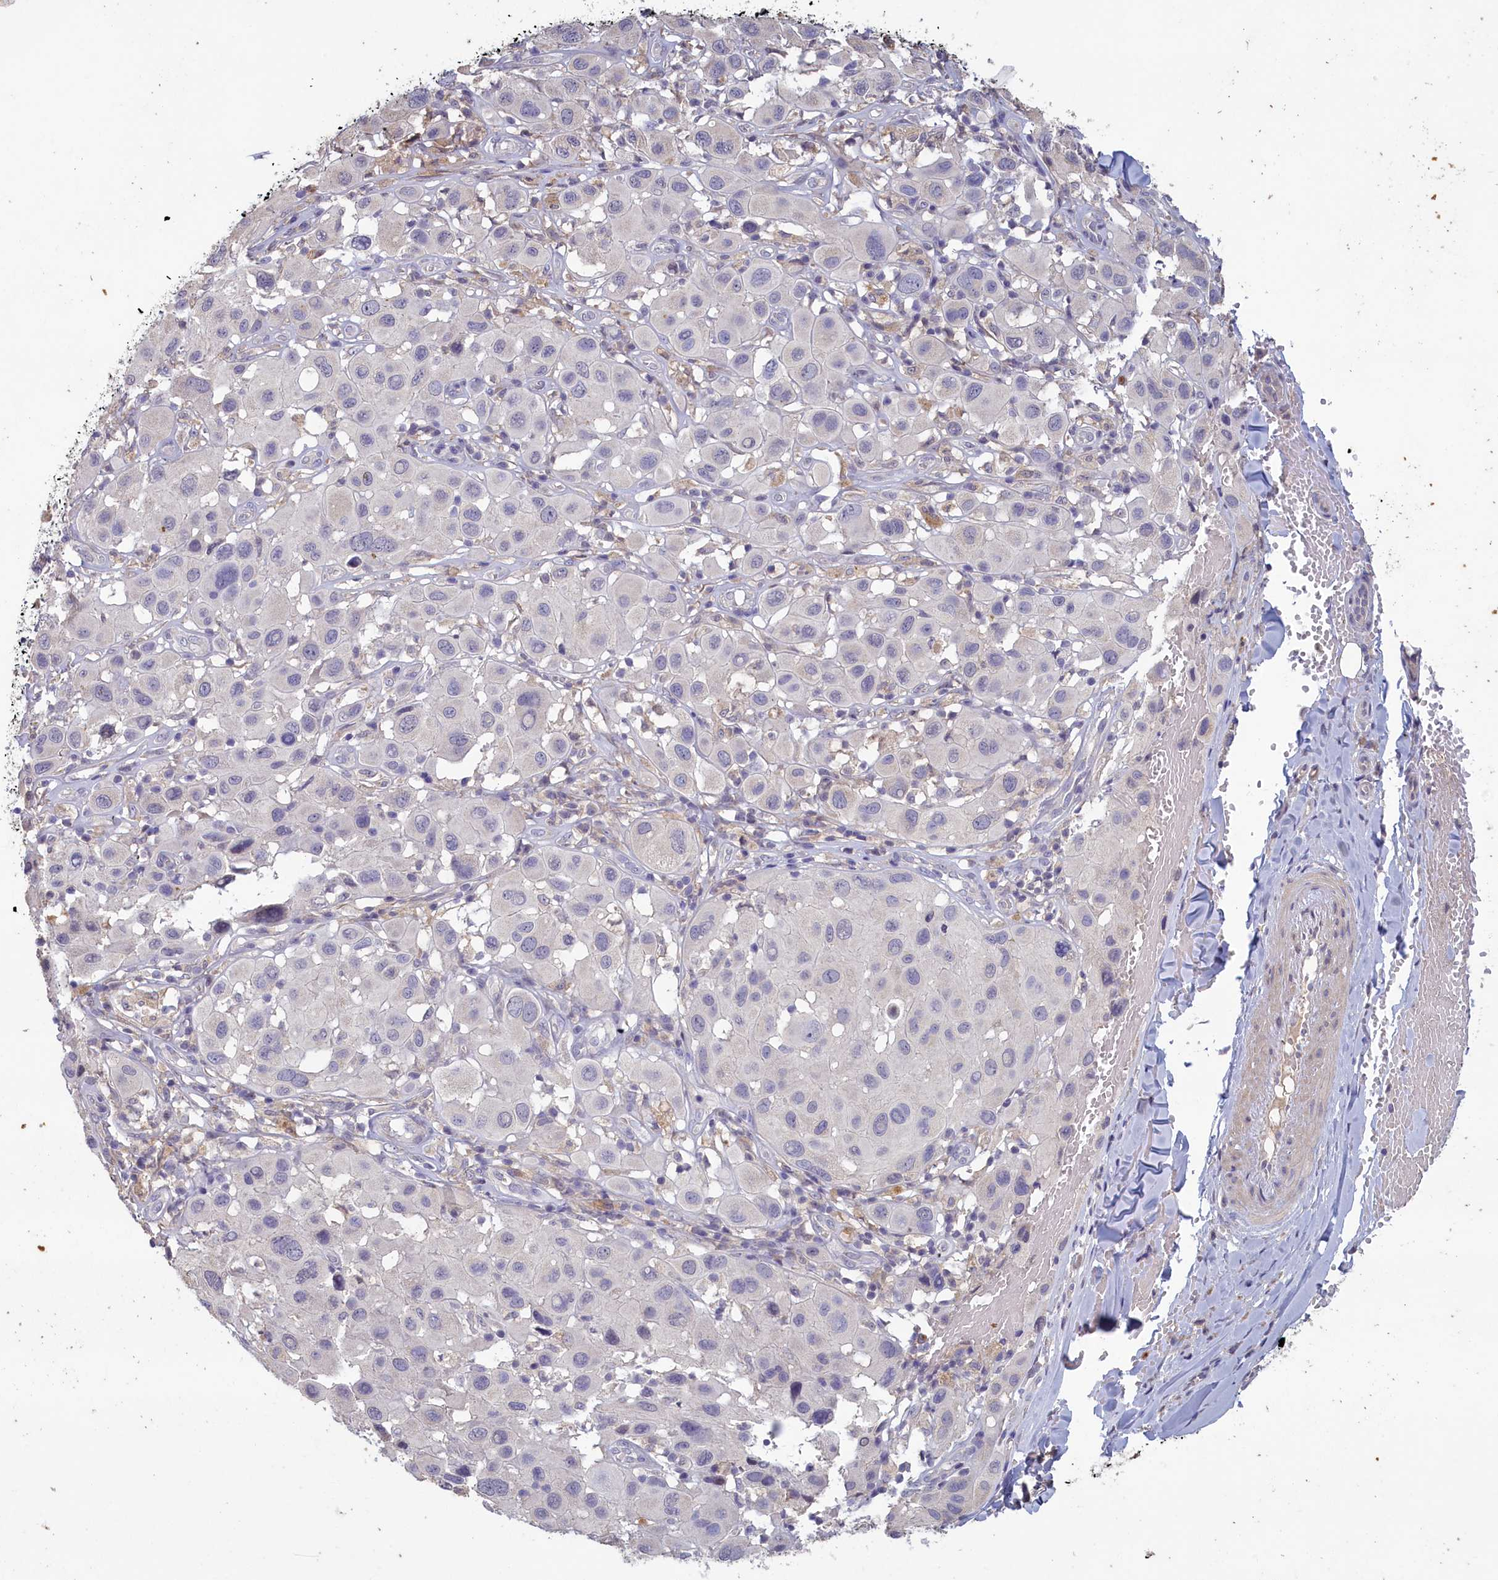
{"staining": {"intensity": "negative", "quantity": "none", "location": "none"}, "tissue": "melanoma", "cell_type": "Tumor cells", "image_type": "cancer", "snomed": [{"axis": "morphology", "description": "Malignant melanoma, Metastatic site"}, {"axis": "topography", "description": "Skin"}], "caption": "Immunohistochemistry micrograph of neoplastic tissue: human malignant melanoma (metastatic site) stained with DAB shows no significant protein staining in tumor cells.", "gene": "ATF7IP2", "patient": {"sex": "male", "age": 41}}